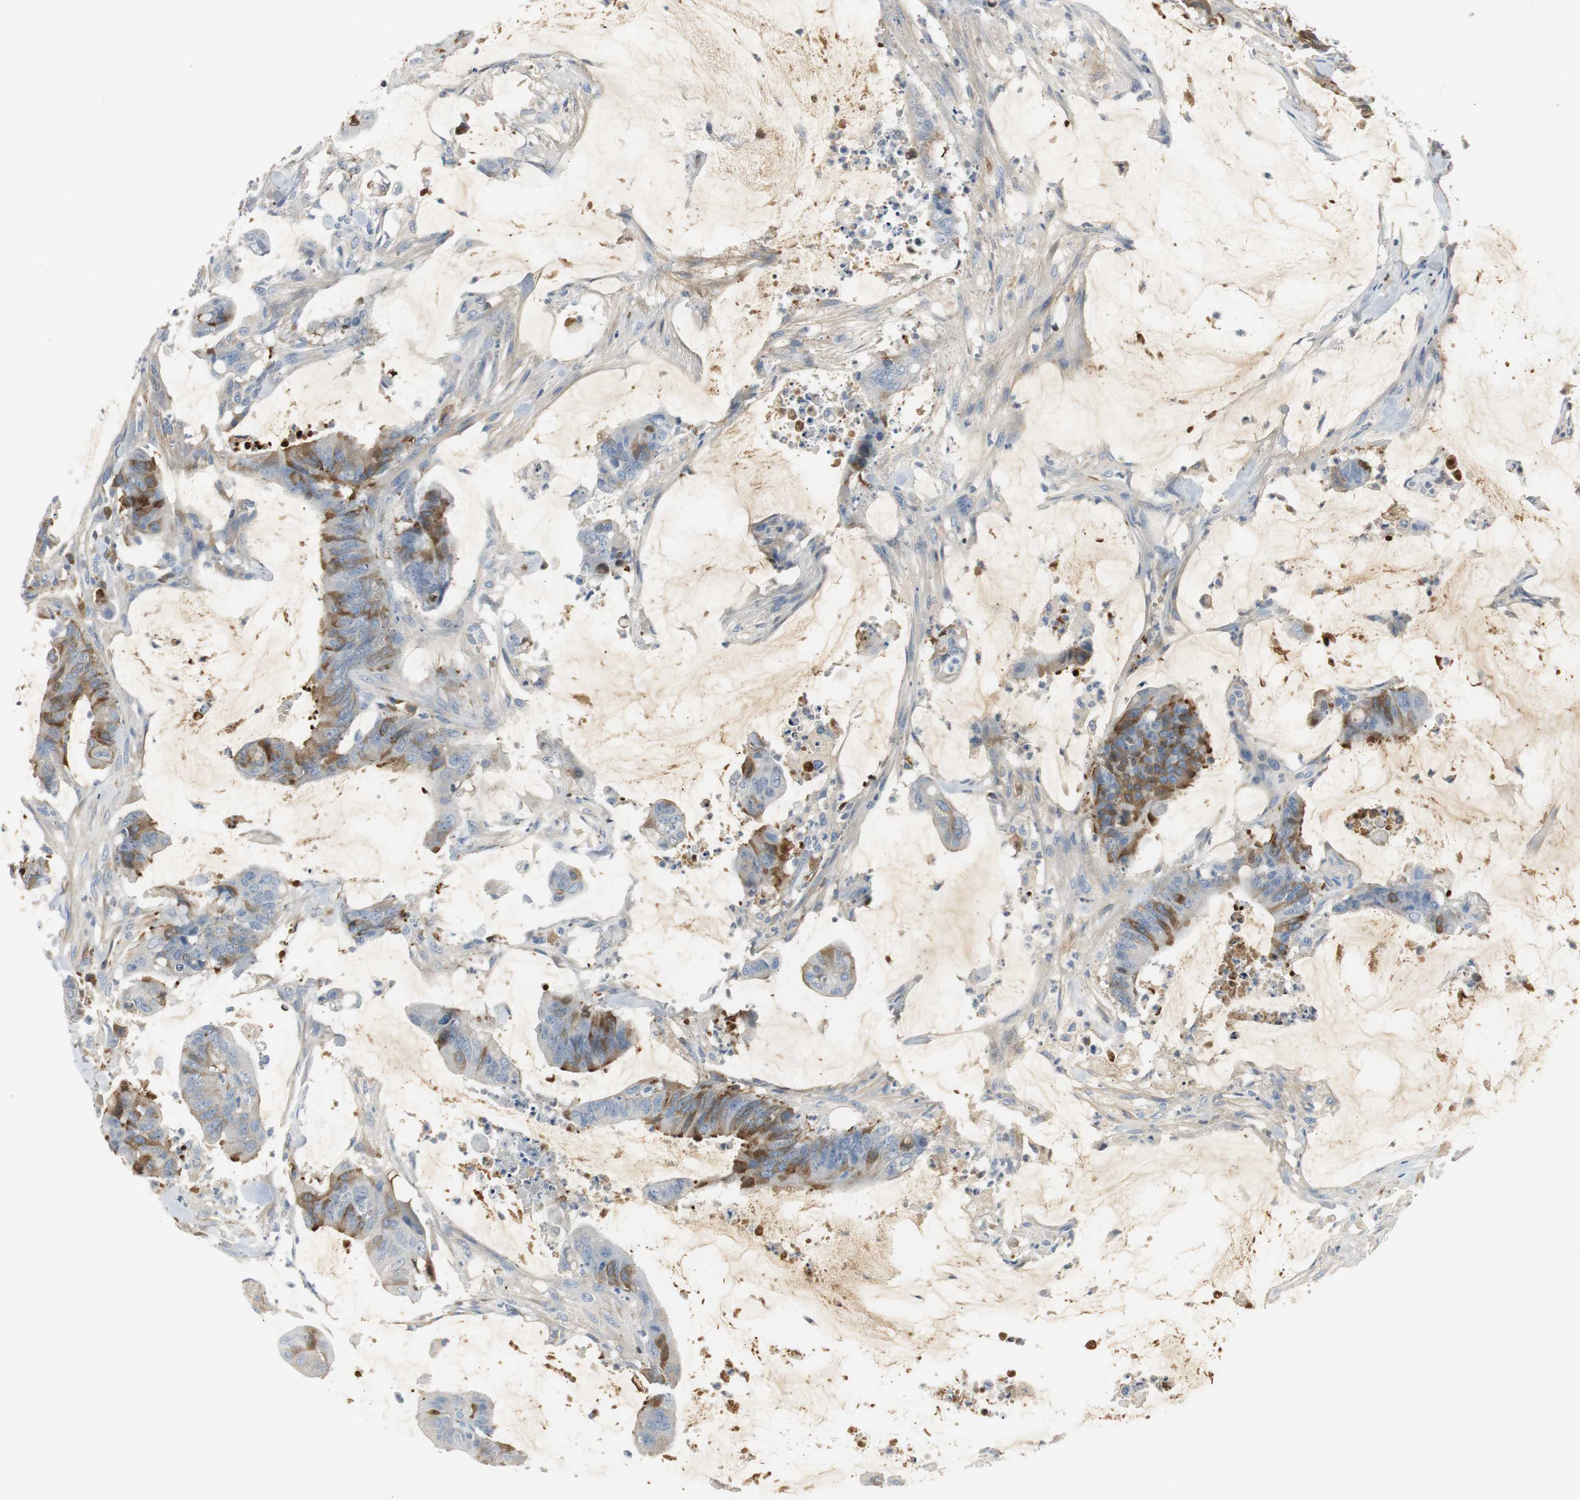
{"staining": {"intensity": "moderate", "quantity": "25%-75%", "location": "cytoplasmic/membranous"}, "tissue": "colorectal cancer", "cell_type": "Tumor cells", "image_type": "cancer", "snomed": [{"axis": "morphology", "description": "Adenocarcinoma, NOS"}, {"axis": "topography", "description": "Rectum"}], "caption": "A photomicrograph of human adenocarcinoma (colorectal) stained for a protein demonstrates moderate cytoplasmic/membranous brown staining in tumor cells.", "gene": "SERPINF1", "patient": {"sex": "female", "age": 66}}